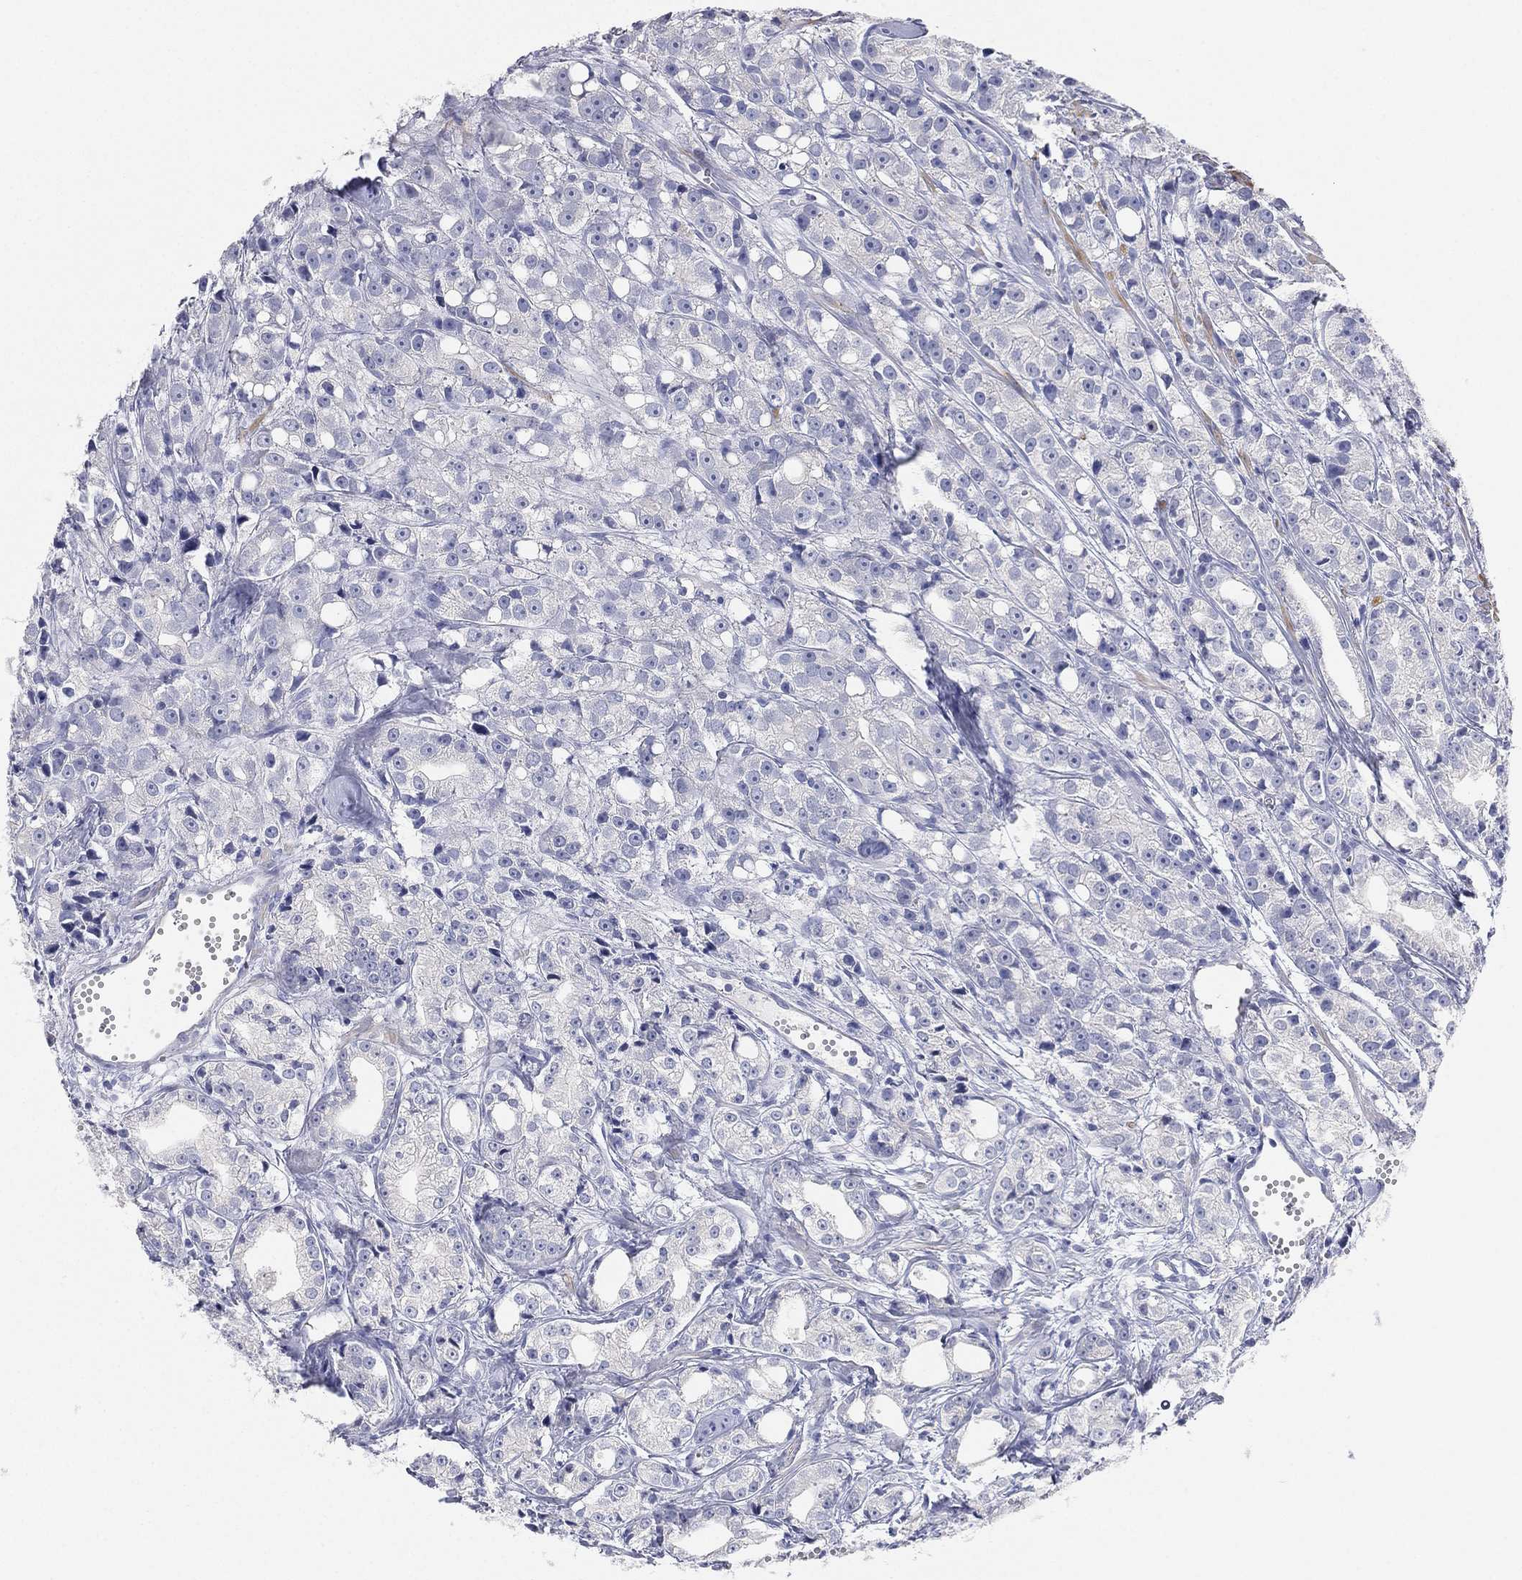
{"staining": {"intensity": "negative", "quantity": "none", "location": "none"}, "tissue": "prostate cancer", "cell_type": "Tumor cells", "image_type": "cancer", "snomed": [{"axis": "morphology", "description": "Adenocarcinoma, Medium grade"}, {"axis": "topography", "description": "Prostate"}], "caption": "A histopathology image of human prostate cancer (medium-grade adenocarcinoma) is negative for staining in tumor cells.", "gene": "FAM187B", "patient": {"sex": "male", "age": 74}}